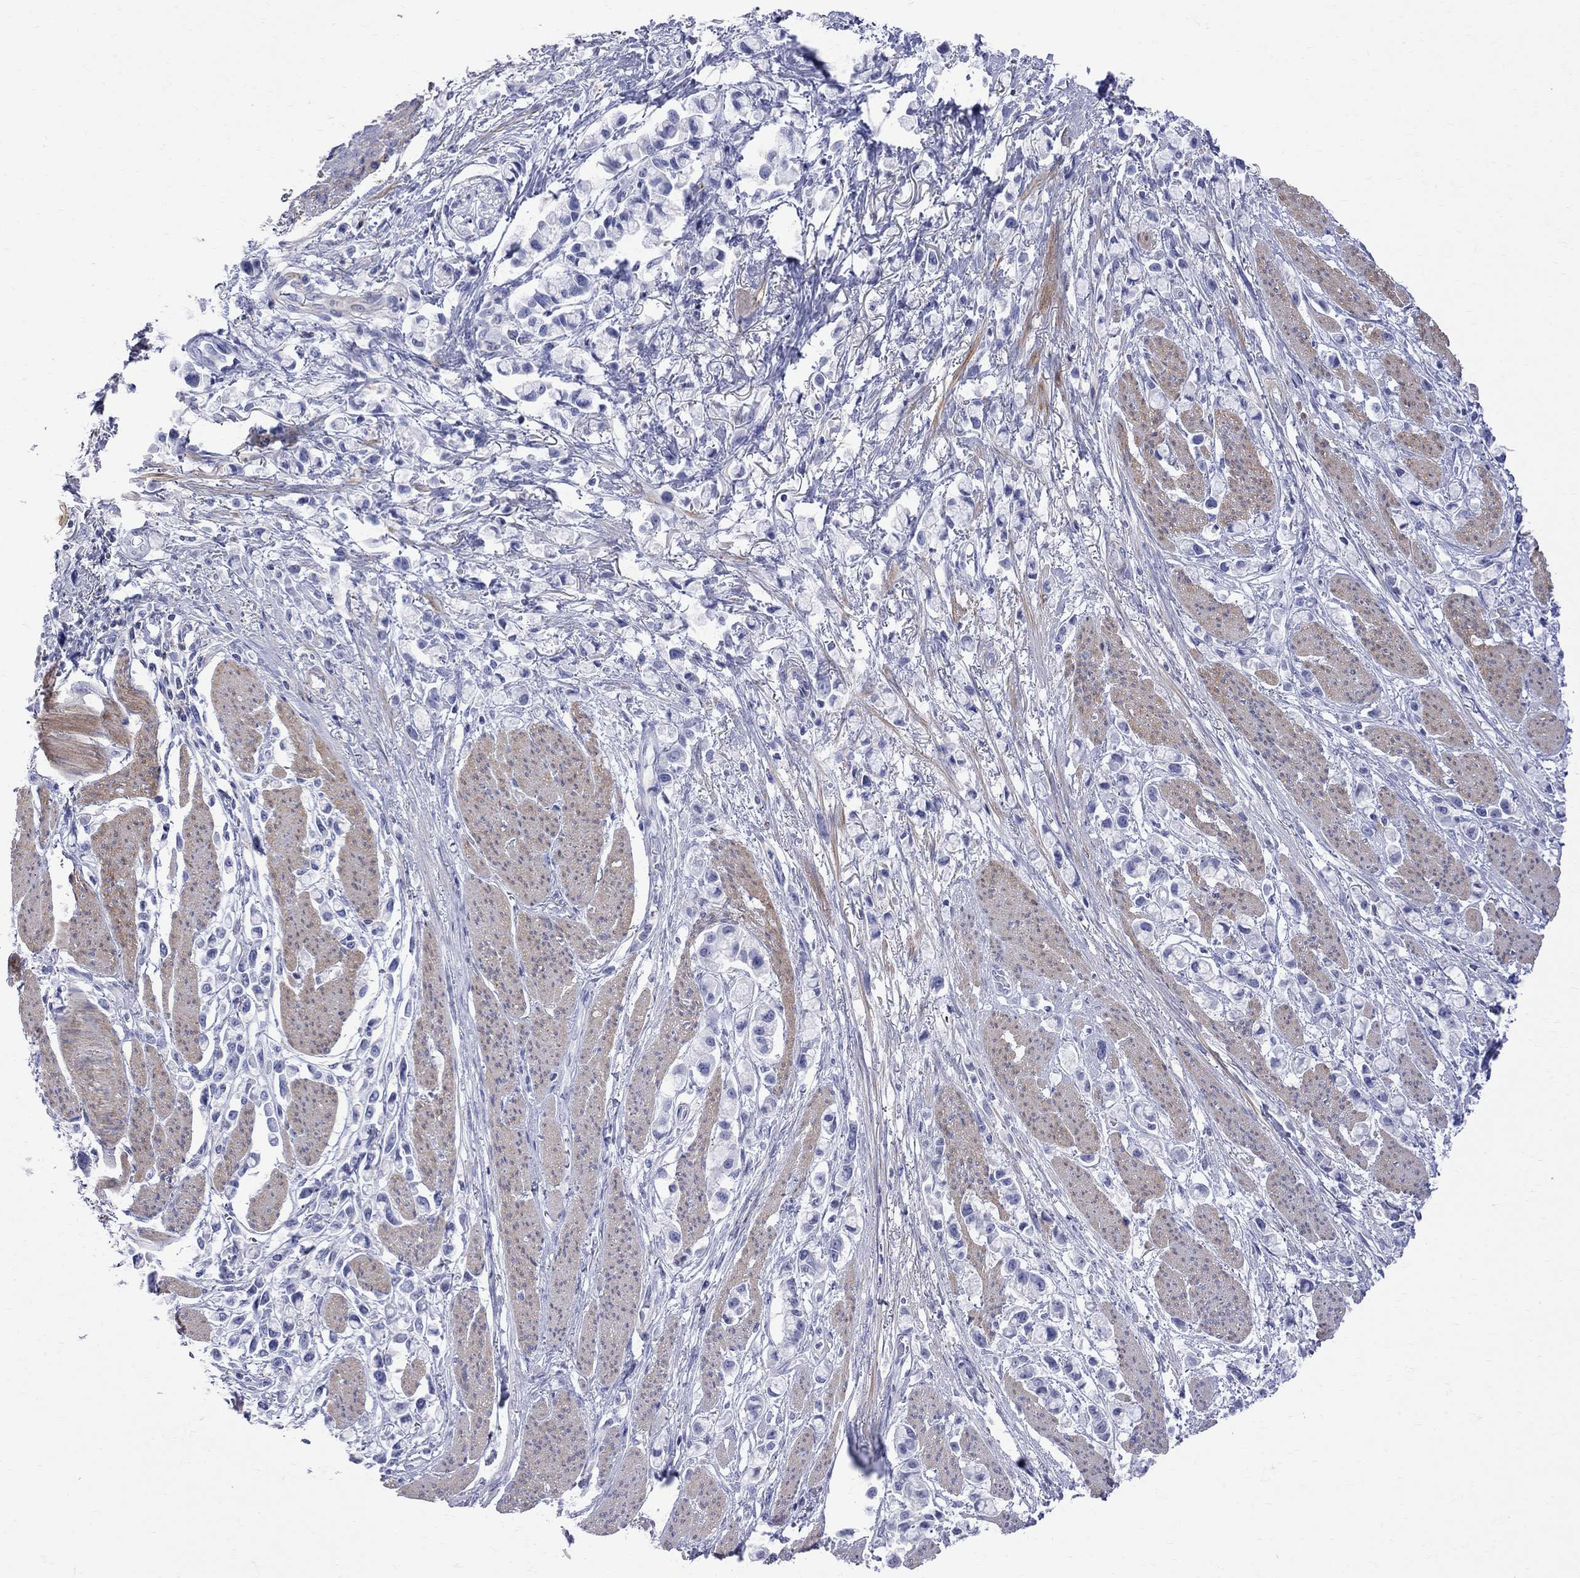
{"staining": {"intensity": "negative", "quantity": "none", "location": "none"}, "tissue": "stomach cancer", "cell_type": "Tumor cells", "image_type": "cancer", "snomed": [{"axis": "morphology", "description": "Adenocarcinoma, NOS"}, {"axis": "topography", "description": "Stomach"}], "caption": "IHC micrograph of stomach adenocarcinoma stained for a protein (brown), which reveals no staining in tumor cells.", "gene": "S100A3", "patient": {"sex": "female", "age": 81}}